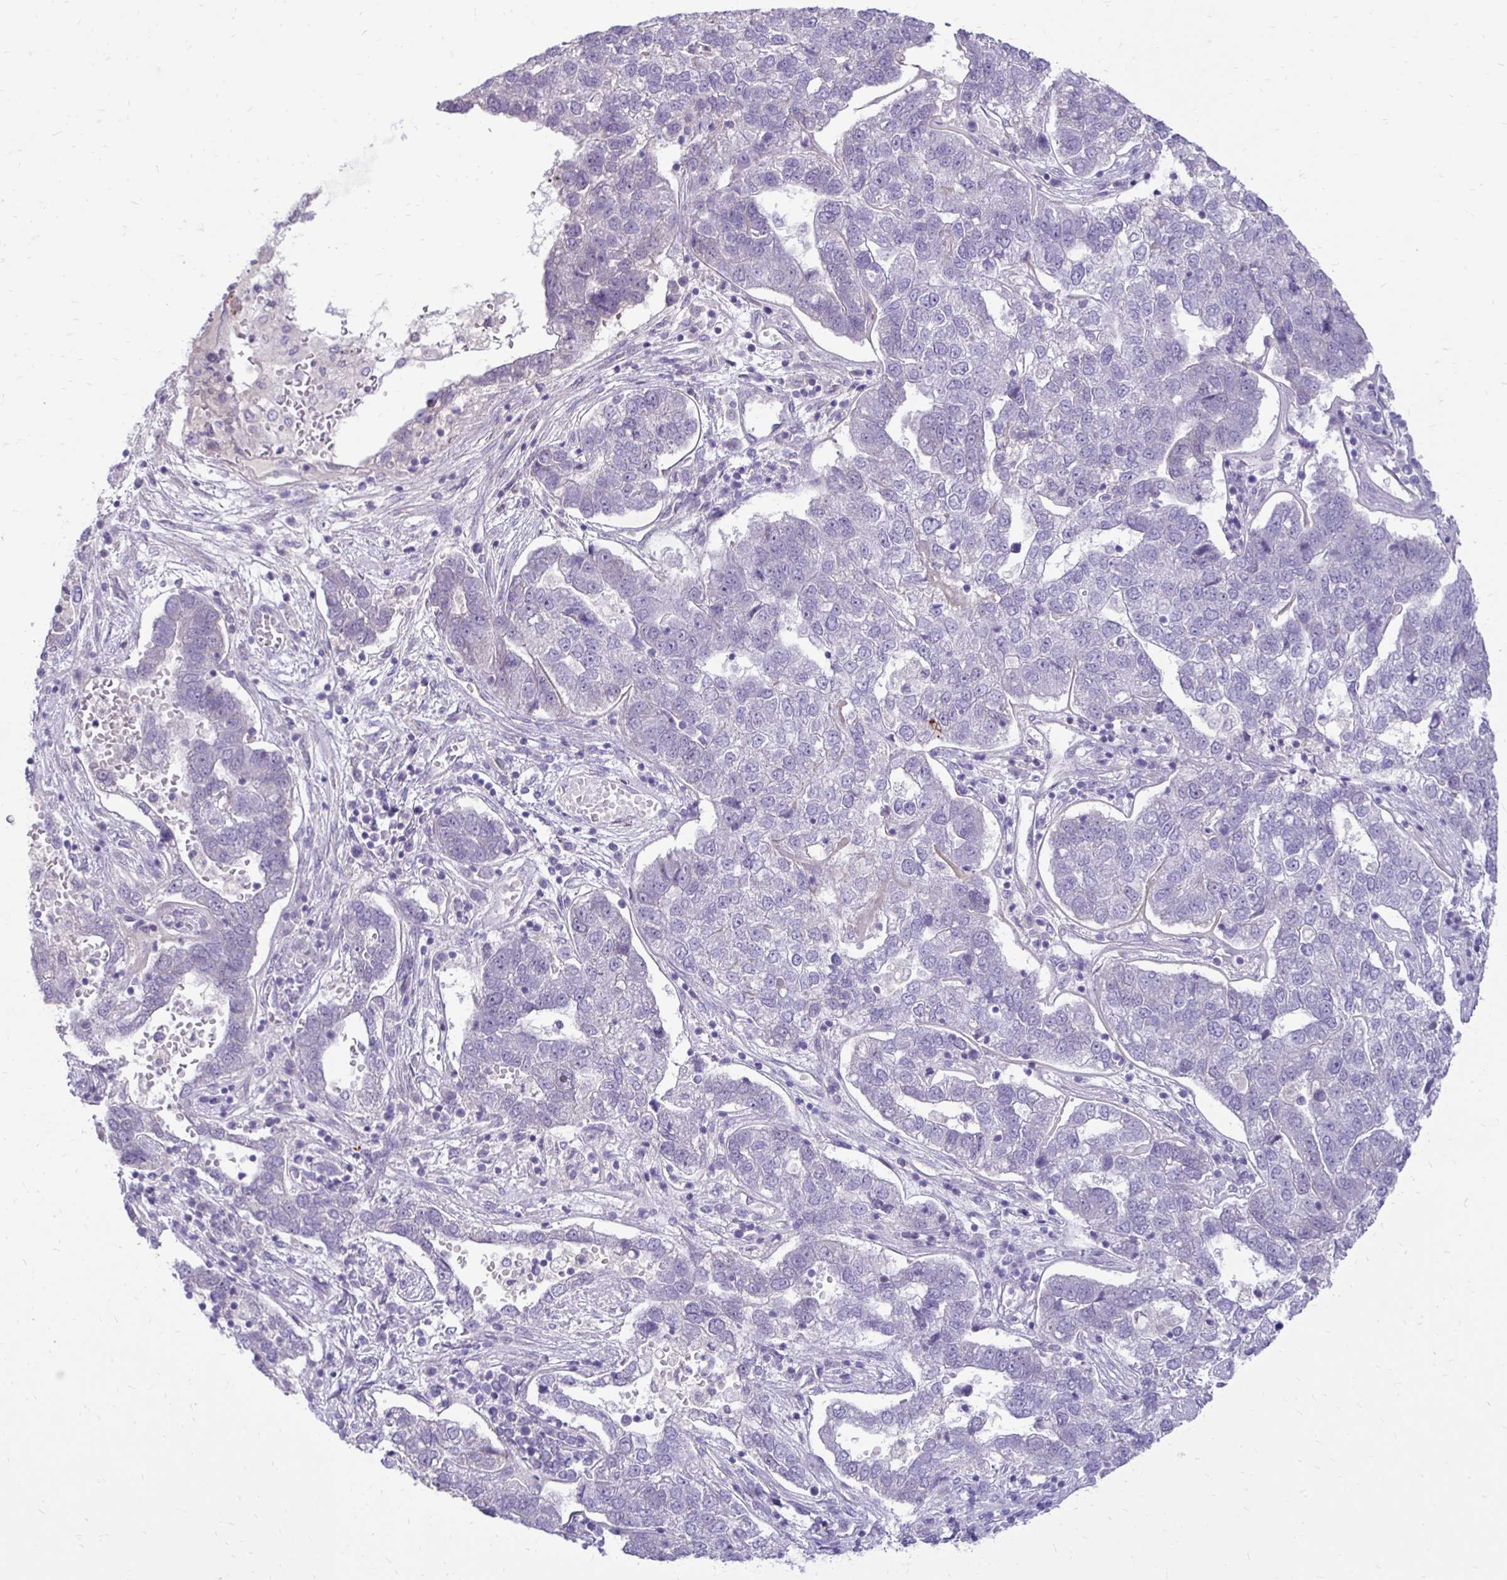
{"staining": {"intensity": "negative", "quantity": "none", "location": "none"}, "tissue": "pancreatic cancer", "cell_type": "Tumor cells", "image_type": "cancer", "snomed": [{"axis": "morphology", "description": "Adenocarcinoma, NOS"}, {"axis": "topography", "description": "Pancreas"}], "caption": "Immunohistochemical staining of human adenocarcinoma (pancreatic) shows no significant positivity in tumor cells.", "gene": "GAS2", "patient": {"sex": "female", "age": 61}}